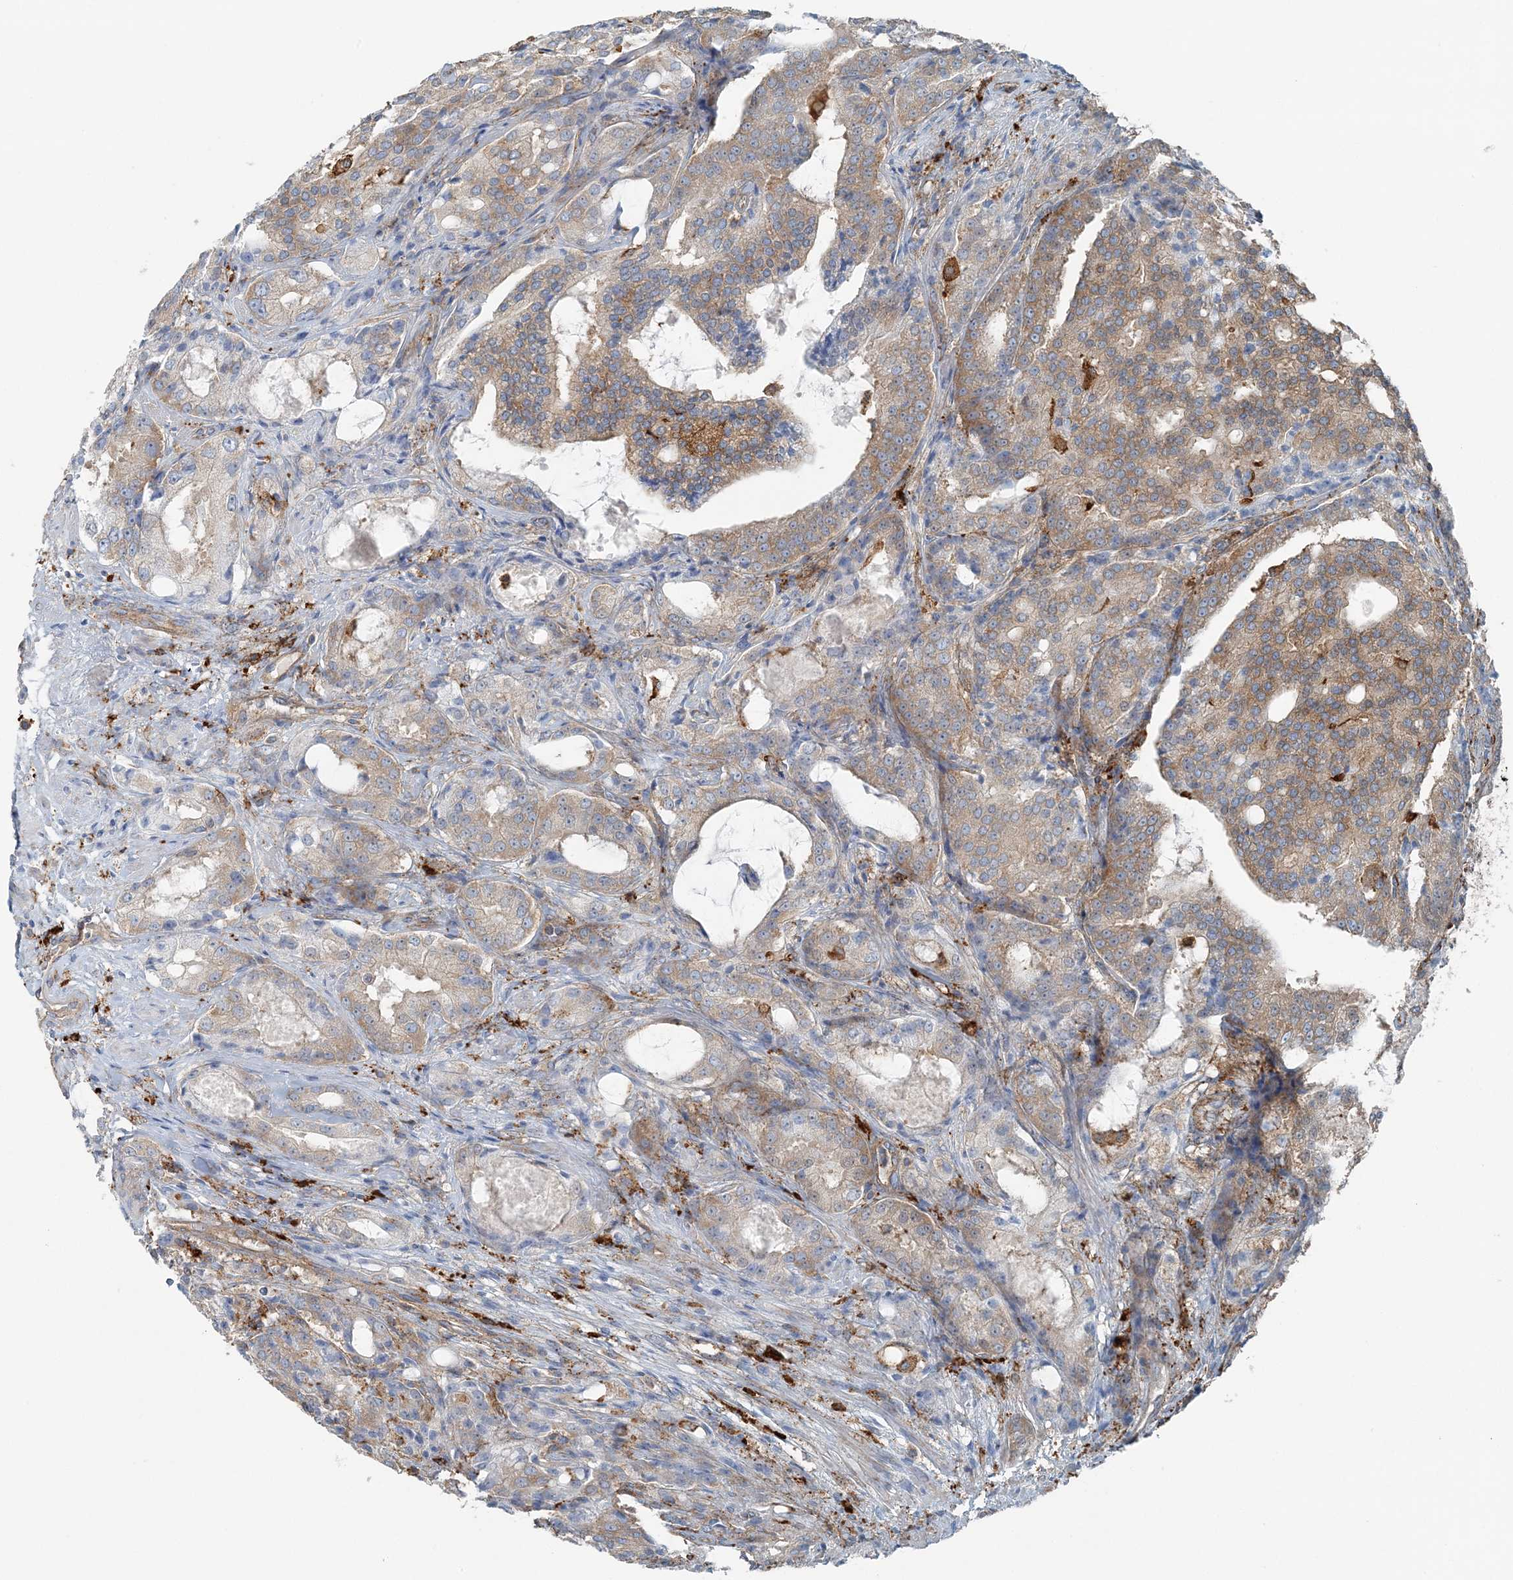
{"staining": {"intensity": "weak", "quantity": "25%-75%", "location": "cytoplasmic/membranous"}, "tissue": "prostate cancer", "cell_type": "Tumor cells", "image_type": "cancer", "snomed": [{"axis": "morphology", "description": "Adenocarcinoma, High grade"}, {"axis": "topography", "description": "Prostate"}], "caption": "Approximately 25%-75% of tumor cells in human prostate cancer (adenocarcinoma (high-grade)) exhibit weak cytoplasmic/membranous protein staining as visualized by brown immunohistochemical staining.", "gene": "SNX2", "patient": {"sex": "male", "age": 72}}